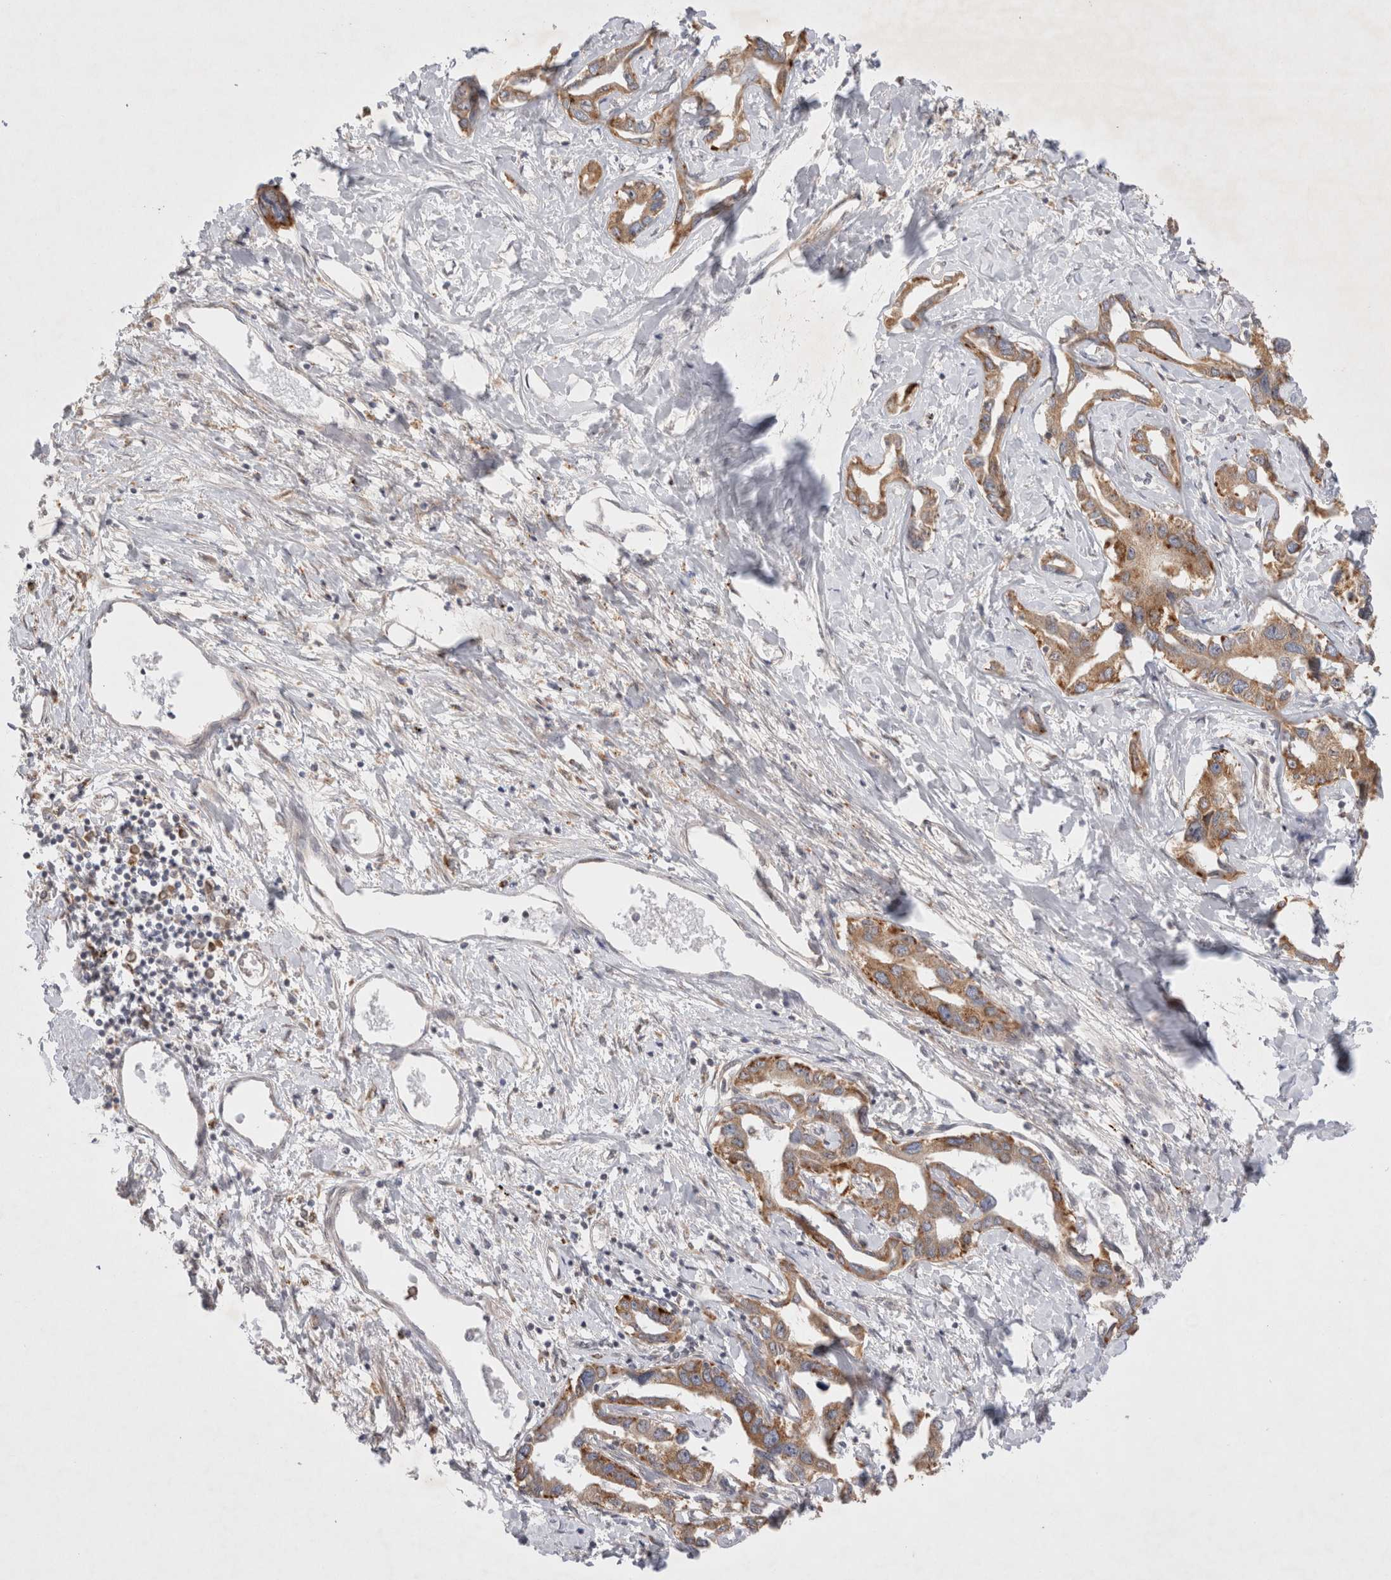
{"staining": {"intensity": "moderate", "quantity": ">75%", "location": "cytoplasmic/membranous"}, "tissue": "liver cancer", "cell_type": "Tumor cells", "image_type": "cancer", "snomed": [{"axis": "morphology", "description": "Cholangiocarcinoma"}, {"axis": "topography", "description": "Liver"}], "caption": "High-magnification brightfield microscopy of liver cholangiocarcinoma stained with DAB (3,3'-diaminobenzidine) (brown) and counterstained with hematoxylin (blue). tumor cells exhibit moderate cytoplasmic/membranous expression is appreciated in approximately>75% of cells.", "gene": "NPC1", "patient": {"sex": "male", "age": 59}}